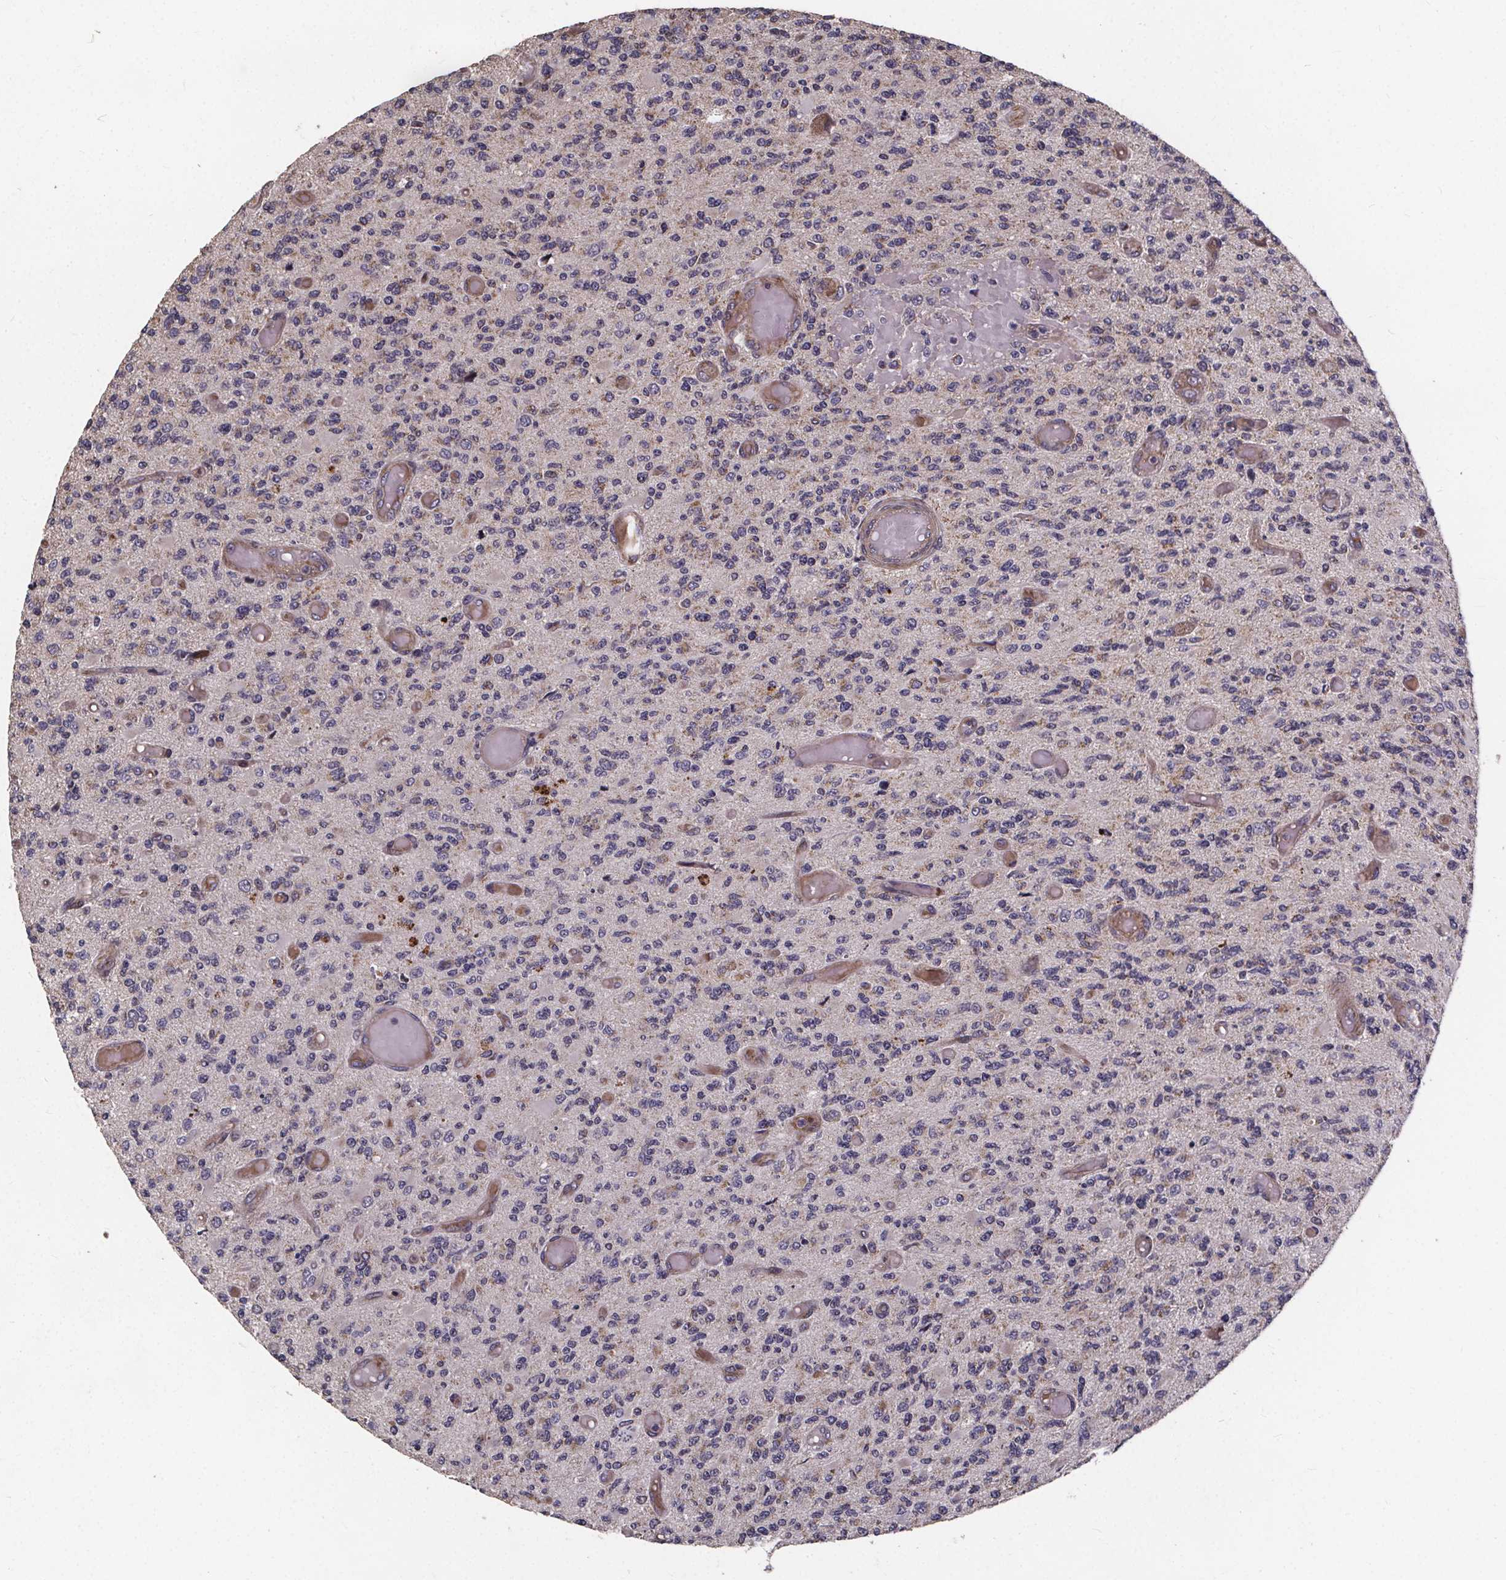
{"staining": {"intensity": "negative", "quantity": "none", "location": "none"}, "tissue": "glioma", "cell_type": "Tumor cells", "image_type": "cancer", "snomed": [{"axis": "morphology", "description": "Glioma, malignant, High grade"}, {"axis": "topography", "description": "Brain"}], "caption": "Immunohistochemical staining of glioma exhibits no significant expression in tumor cells.", "gene": "YME1L1", "patient": {"sex": "female", "age": 63}}